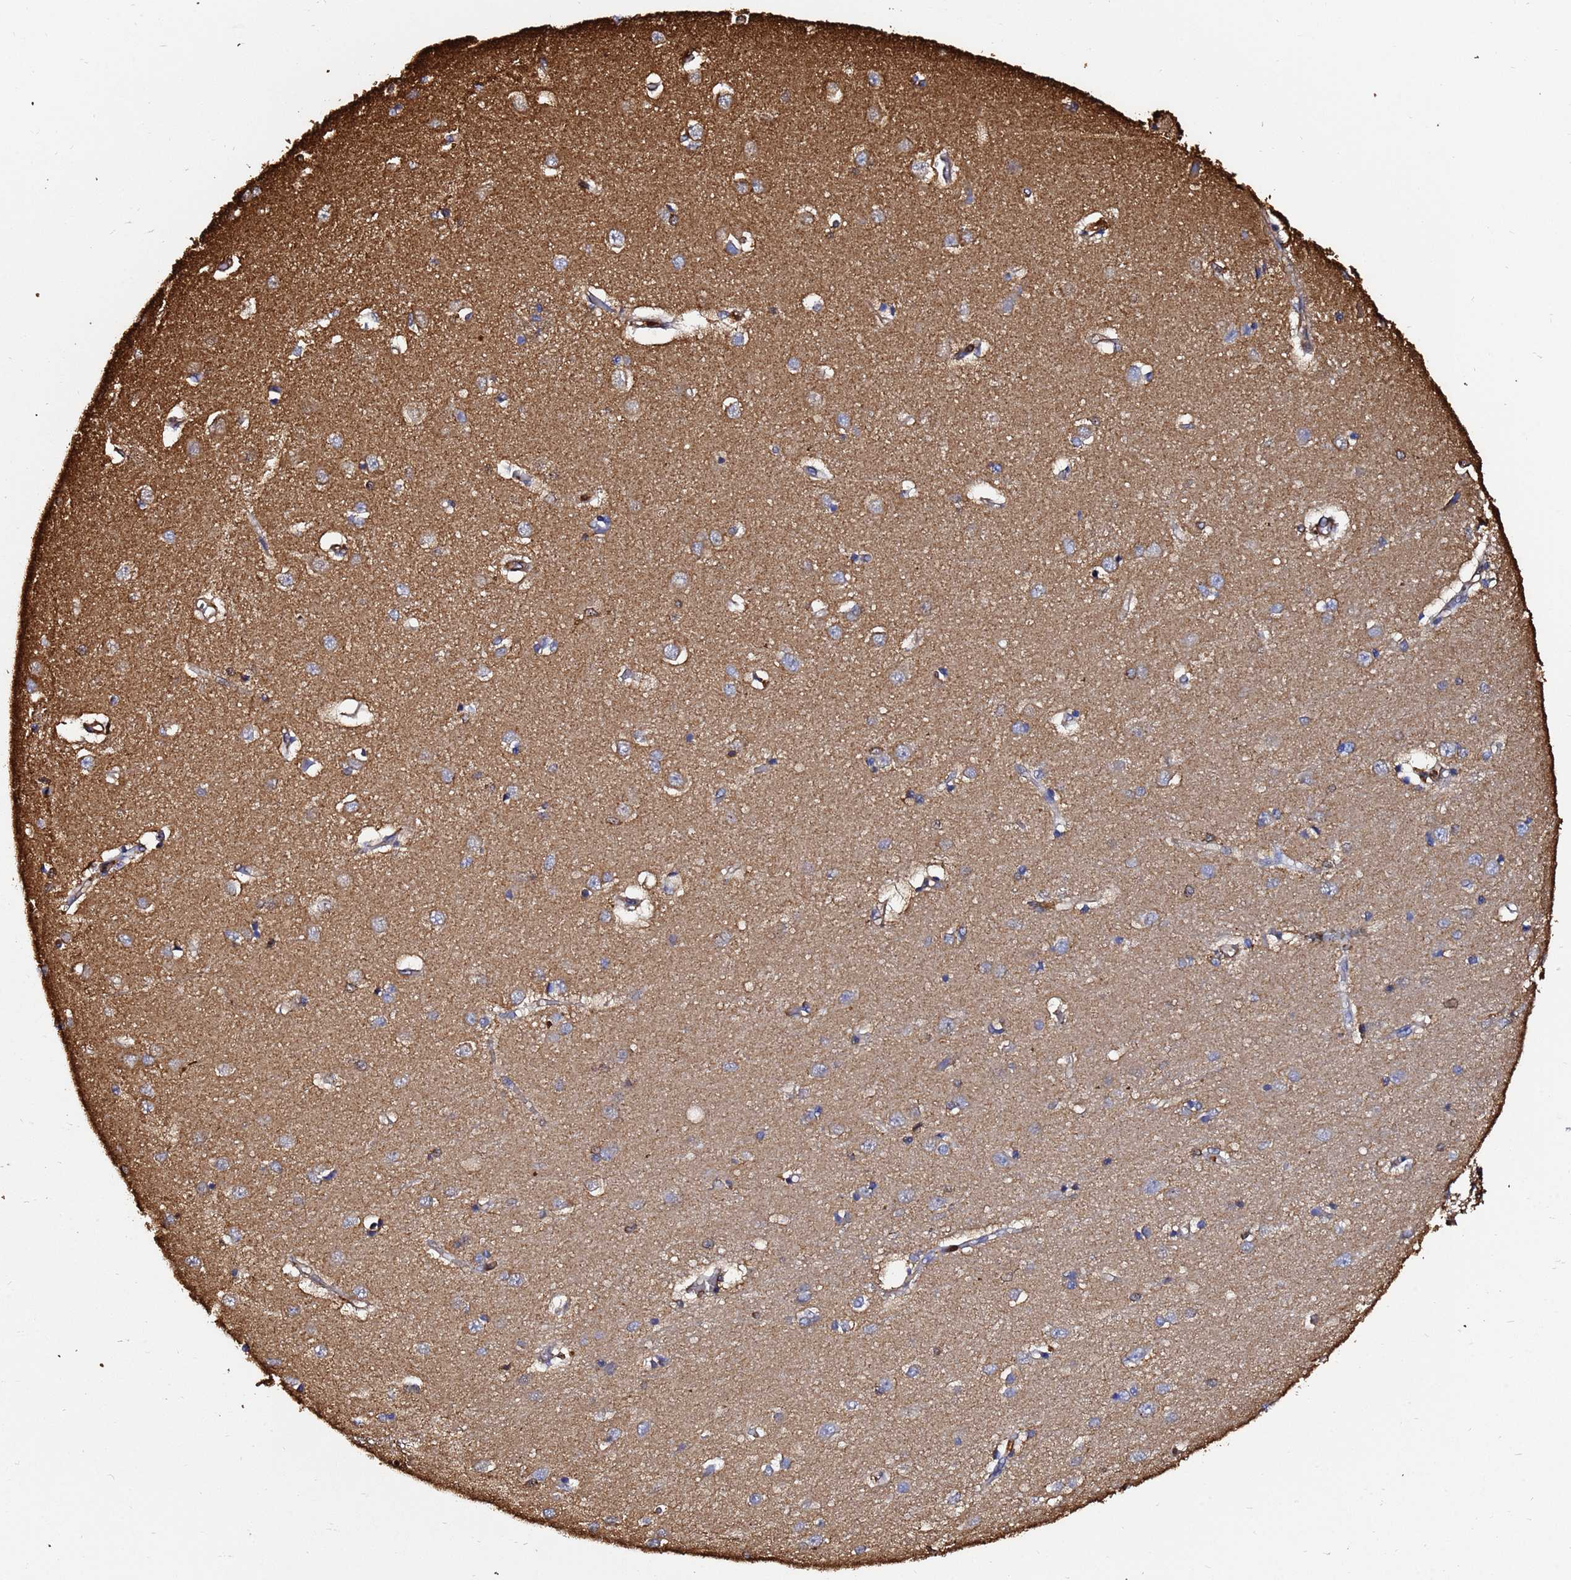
{"staining": {"intensity": "negative", "quantity": "none", "location": "none"}, "tissue": "caudate", "cell_type": "Glial cells", "image_type": "normal", "snomed": [{"axis": "morphology", "description": "Normal tissue, NOS"}, {"axis": "topography", "description": "Lateral ventricle wall"}], "caption": "Glial cells show no significant protein staining in benign caudate. The staining was performed using DAB to visualize the protein expression in brown, while the nuclei were stained in blue with hematoxylin (Magnification: 20x).", "gene": "ACTA1", "patient": {"sex": "male", "age": 37}}